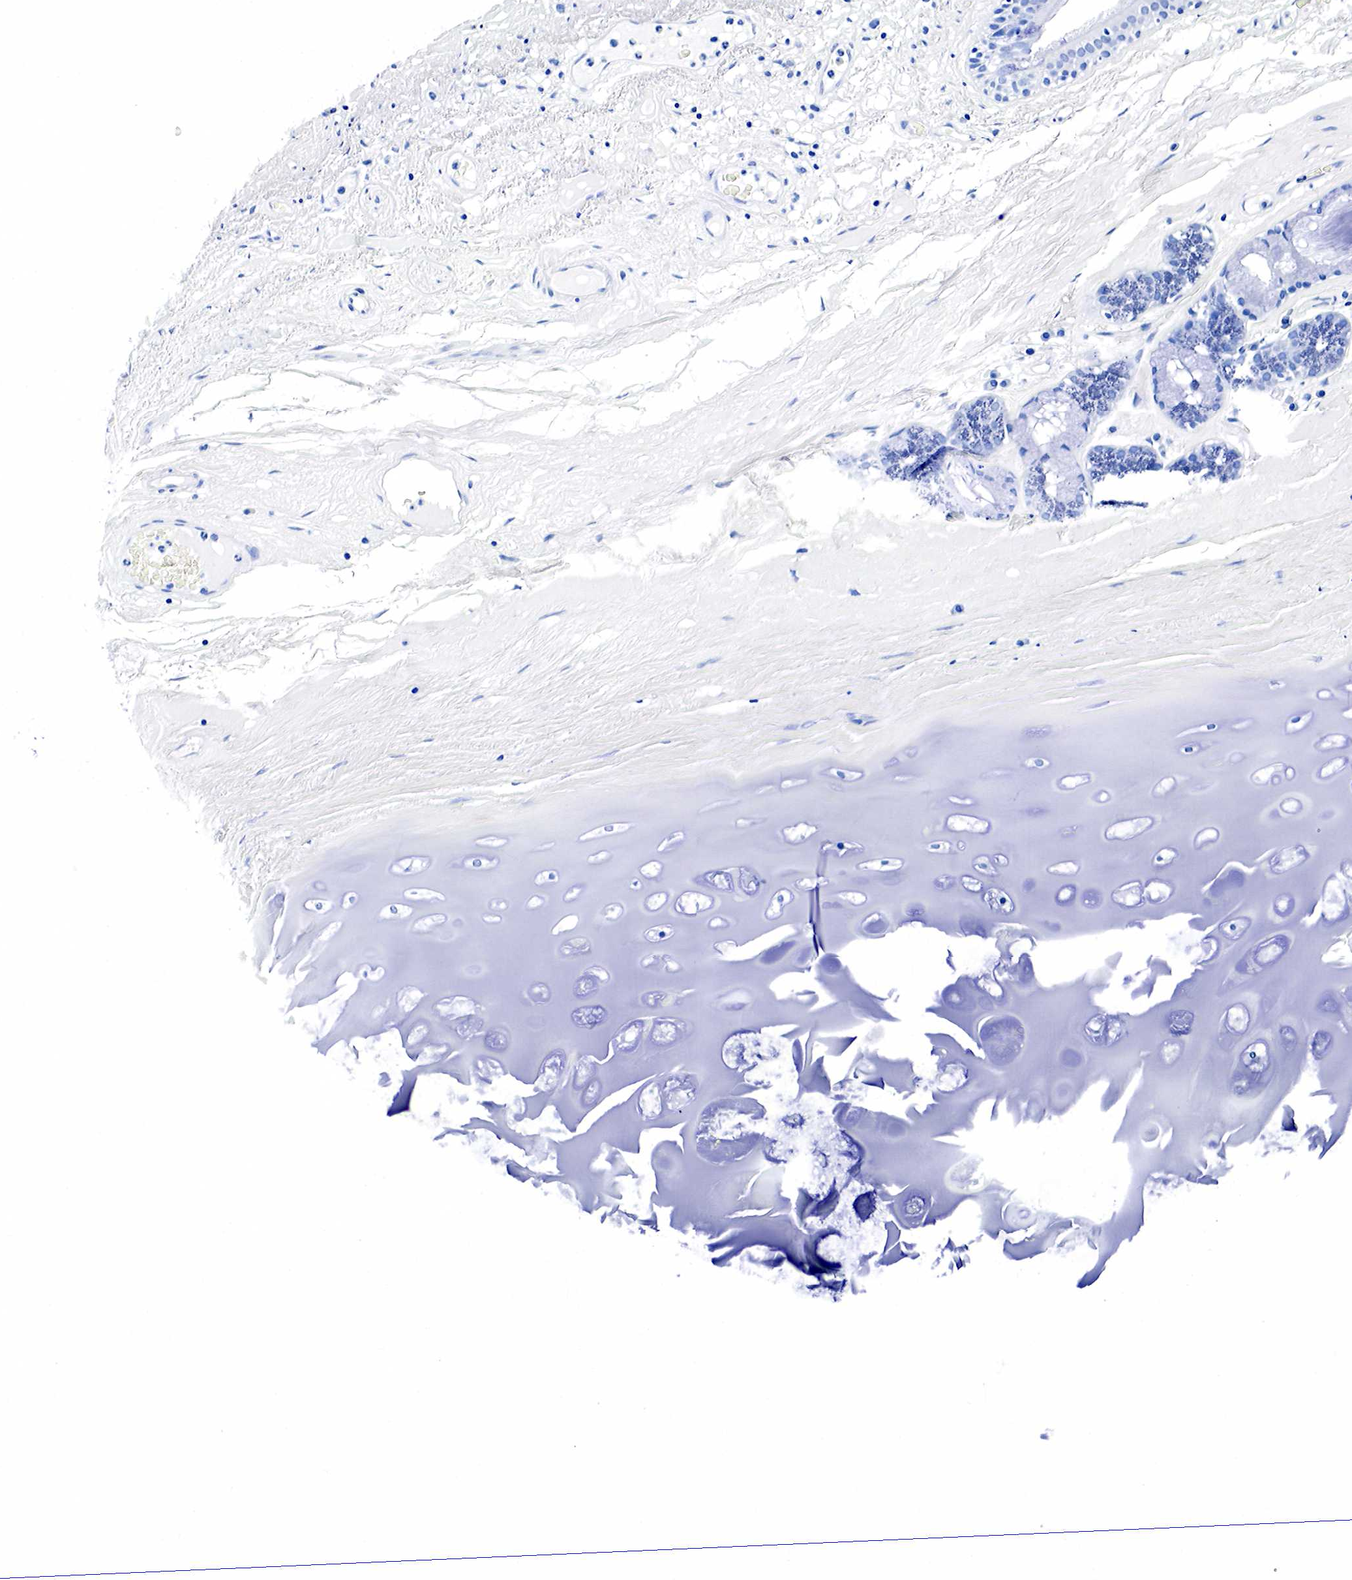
{"staining": {"intensity": "negative", "quantity": "none", "location": "none"}, "tissue": "bronchus", "cell_type": "Respiratory epithelial cells", "image_type": "normal", "snomed": [{"axis": "morphology", "description": "Normal tissue, NOS"}, {"axis": "topography", "description": "Cartilage tissue"}], "caption": "A photomicrograph of human bronchus is negative for staining in respiratory epithelial cells. The staining was performed using DAB to visualize the protein expression in brown, while the nuclei were stained in blue with hematoxylin (Magnification: 20x).", "gene": "GCG", "patient": {"sex": "female", "age": 63}}